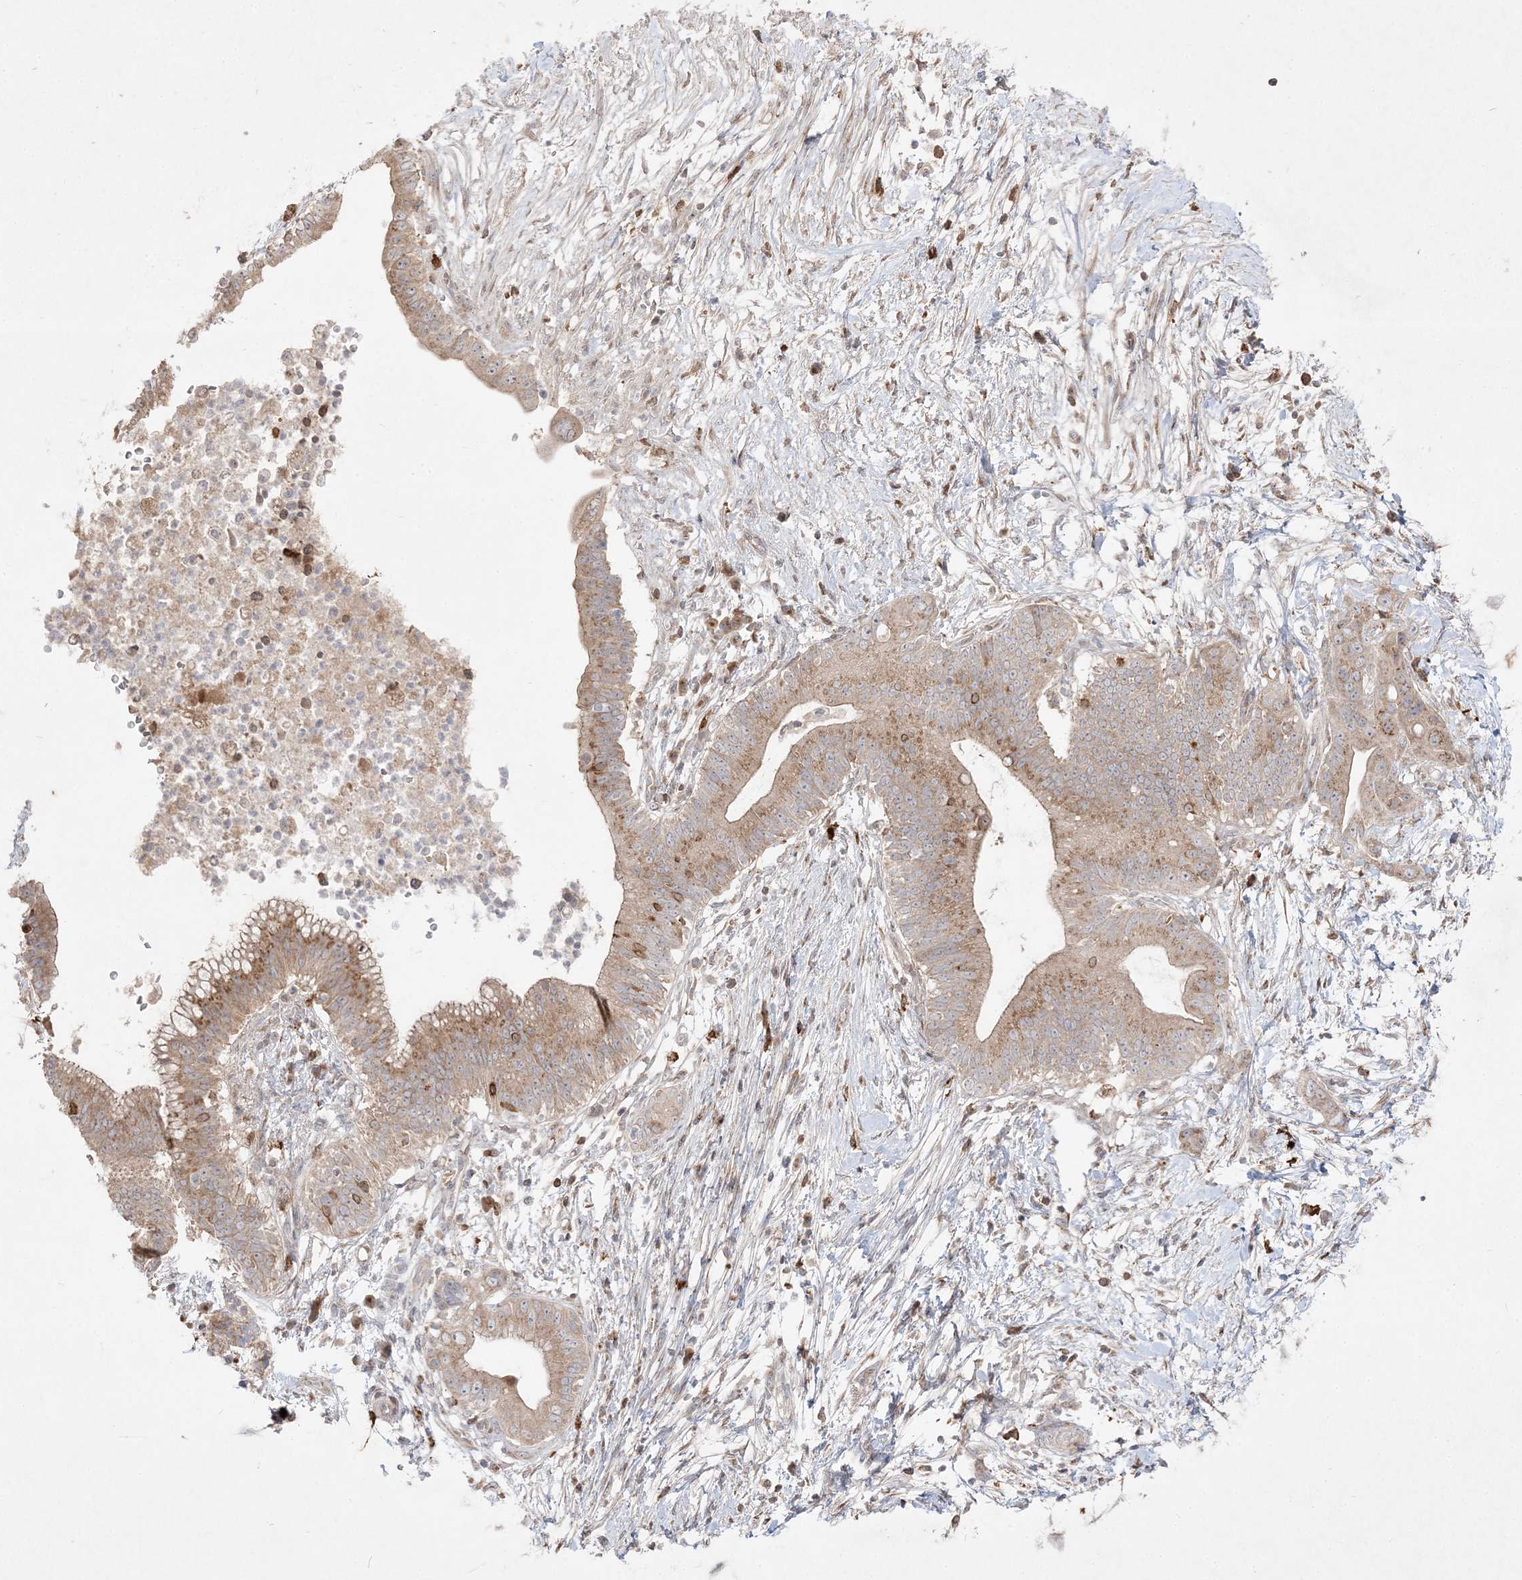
{"staining": {"intensity": "moderate", "quantity": ">75%", "location": "cytoplasmic/membranous"}, "tissue": "pancreatic cancer", "cell_type": "Tumor cells", "image_type": "cancer", "snomed": [{"axis": "morphology", "description": "Adenocarcinoma, NOS"}, {"axis": "topography", "description": "Pancreas"}], "caption": "Human pancreatic adenocarcinoma stained with a protein marker exhibits moderate staining in tumor cells.", "gene": "CLNK", "patient": {"sex": "male", "age": 68}}